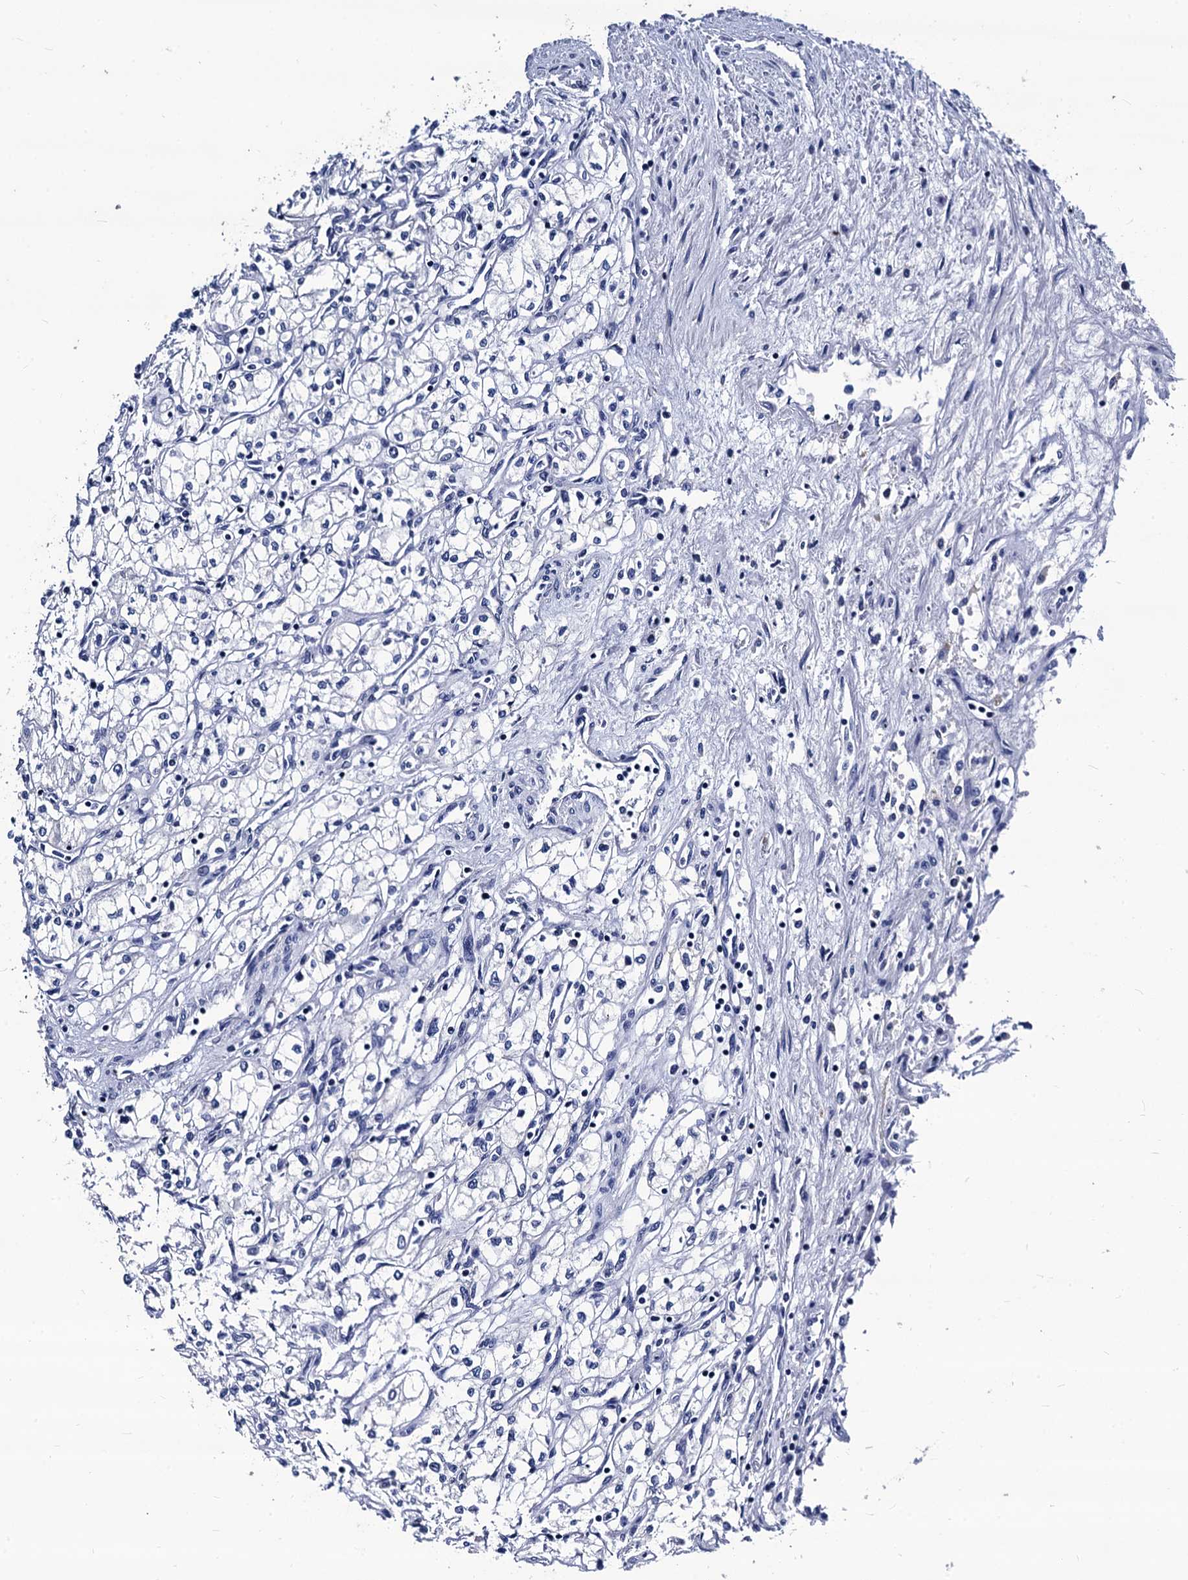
{"staining": {"intensity": "negative", "quantity": "none", "location": "none"}, "tissue": "renal cancer", "cell_type": "Tumor cells", "image_type": "cancer", "snomed": [{"axis": "morphology", "description": "Adenocarcinoma, NOS"}, {"axis": "topography", "description": "Kidney"}], "caption": "High power microscopy photomicrograph of an immunohistochemistry (IHC) photomicrograph of renal adenocarcinoma, revealing no significant expression in tumor cells.", "gene": "LRRC30", "patient": {"sex": "male", "age": 59}}